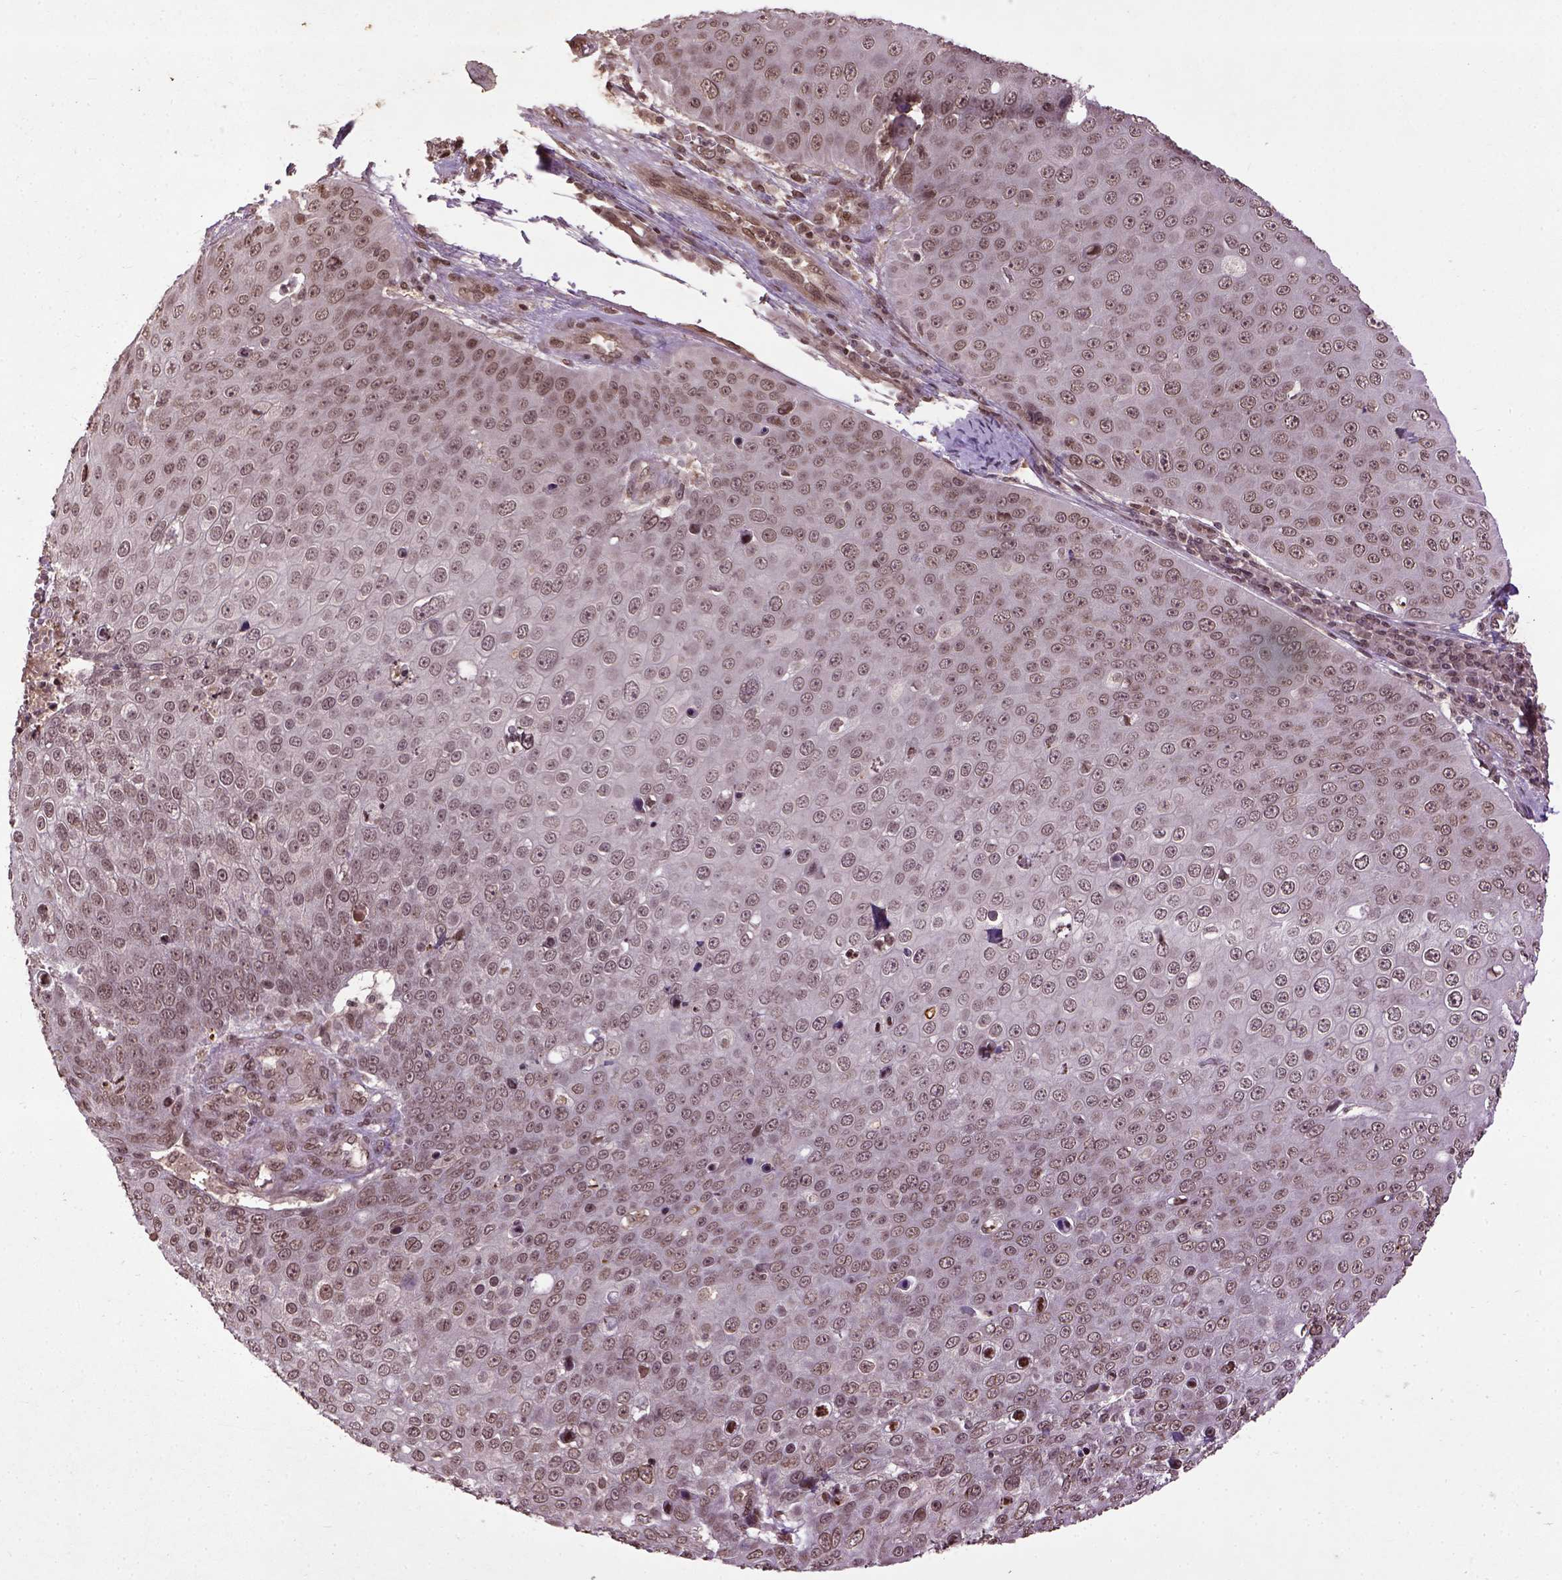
{"staining": {"intensity": "weak", "quantity": ">75%", "location": "nuclear"}, "tissue": "skin cancer", "cell_type": "Tumor cells", "image_type": "cancer", "snomed": [{"axis": "morphology", "description": "Squamous cell carcinoma, NOS"}, {"axis": "topography", "description": "Skin"}], "caption": "This image shows squamous cell carcinoma (skin) stained with immunohistochemistry to label a protein in brown. The nuclear of tumor cells show weak positivity for the protein. Nuclei are counter-stained blue.", "gene": "BANF1", "patient": {"sex": "male", "age": 71}}